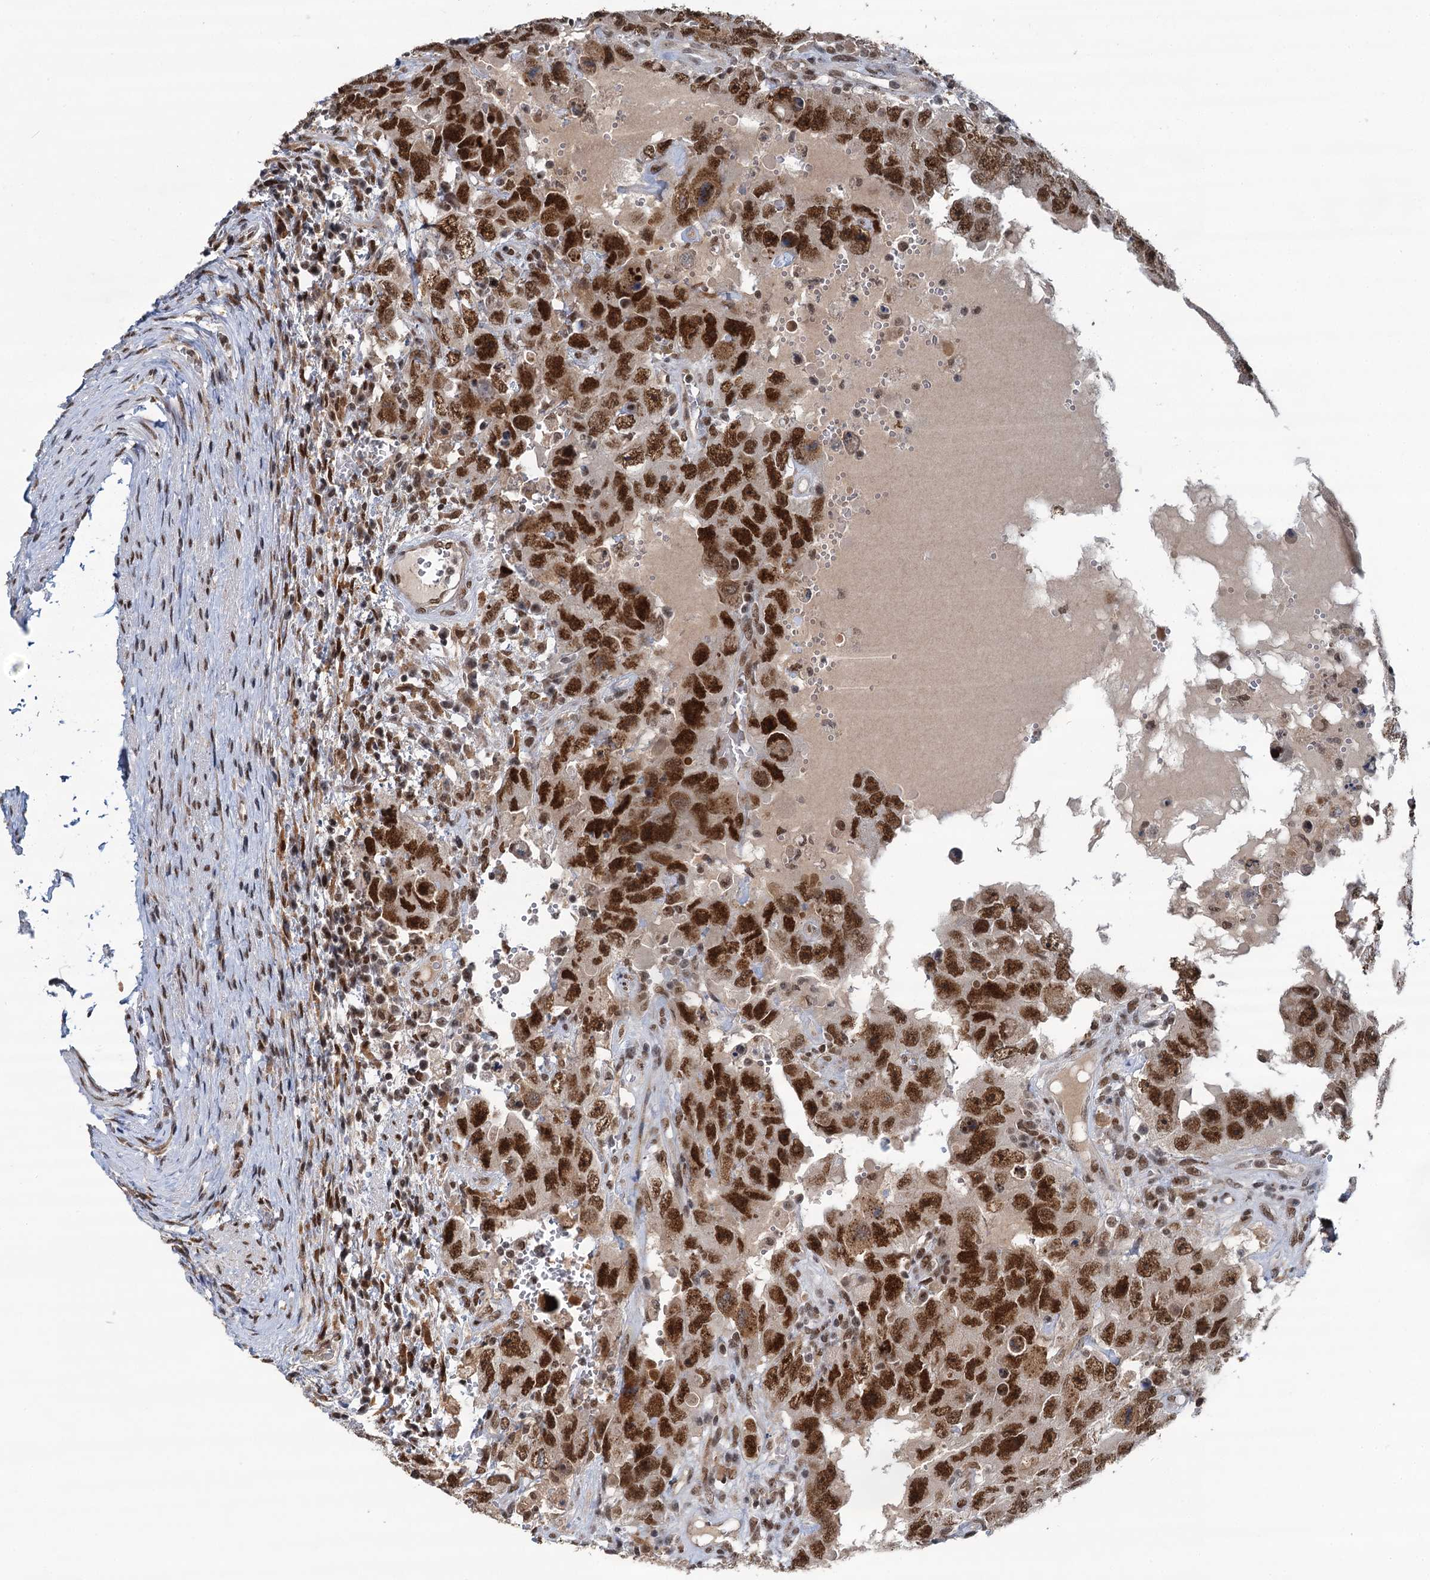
{"staining": {"intensity": "strong", "quantity": ">75%", "location": "nuclear"}, "tissue": "testis cancer", "cell_type": "Tumor cells", "image_type": "cancer", "snomed": [{"axis": "morphology", "description": "Carcinoma, Embryonal, NOS"}, {"axis": "topography", "description": "Testis"}], "caption": "This is a photomicrograph of immunohistochemistry (IHC) staining of testis cancer, which shows strong staining in the nuclear of tumor cells.", "gene": "PPHLN1", "patient": {"sex": "male", "age": 26}}